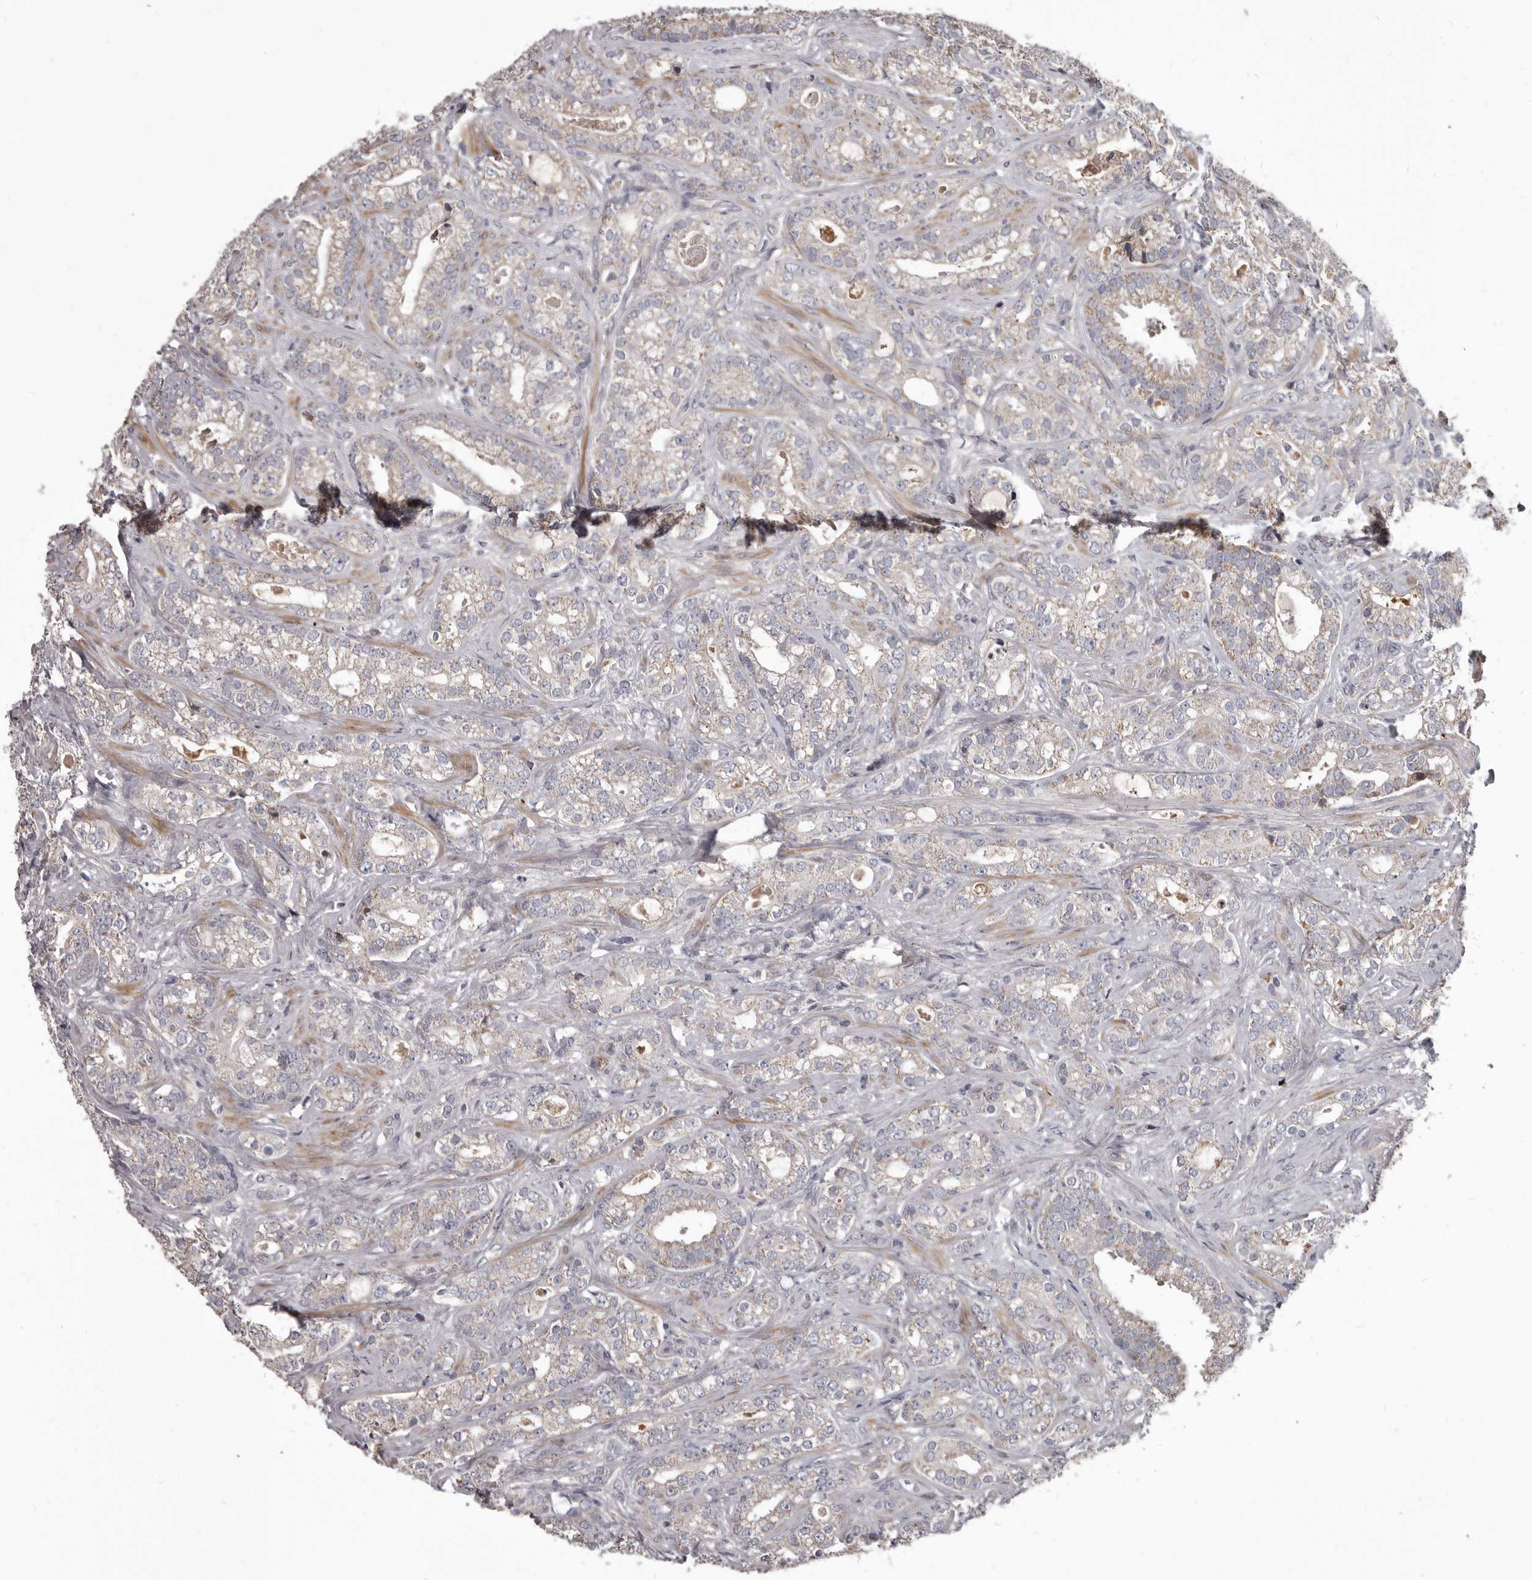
{"staining": {"intensity": "weak", "quantity": "25%-75%", "location": "cytoplasmic/membranous"}, "tissue": "prostate cancer", "cell_type": "Tumor cells", "image_type": "cancer", "snomed": [{"axis": "morphology", "description": "Adenocarcinoma, High grade"}, {"axis": "topography", "description": "Prostate and seminal vesicle, NOS"}], "caption": "This photomicrograph demonstrates IHC staining of prostate cancer (high-grade adenocarcinoma), with low weak cytoplasmic/membranous staining in about 25%-75% of tumor cells.", "gene": "ALDH5A1", "patient": {"sex": "male", "age": 67}}